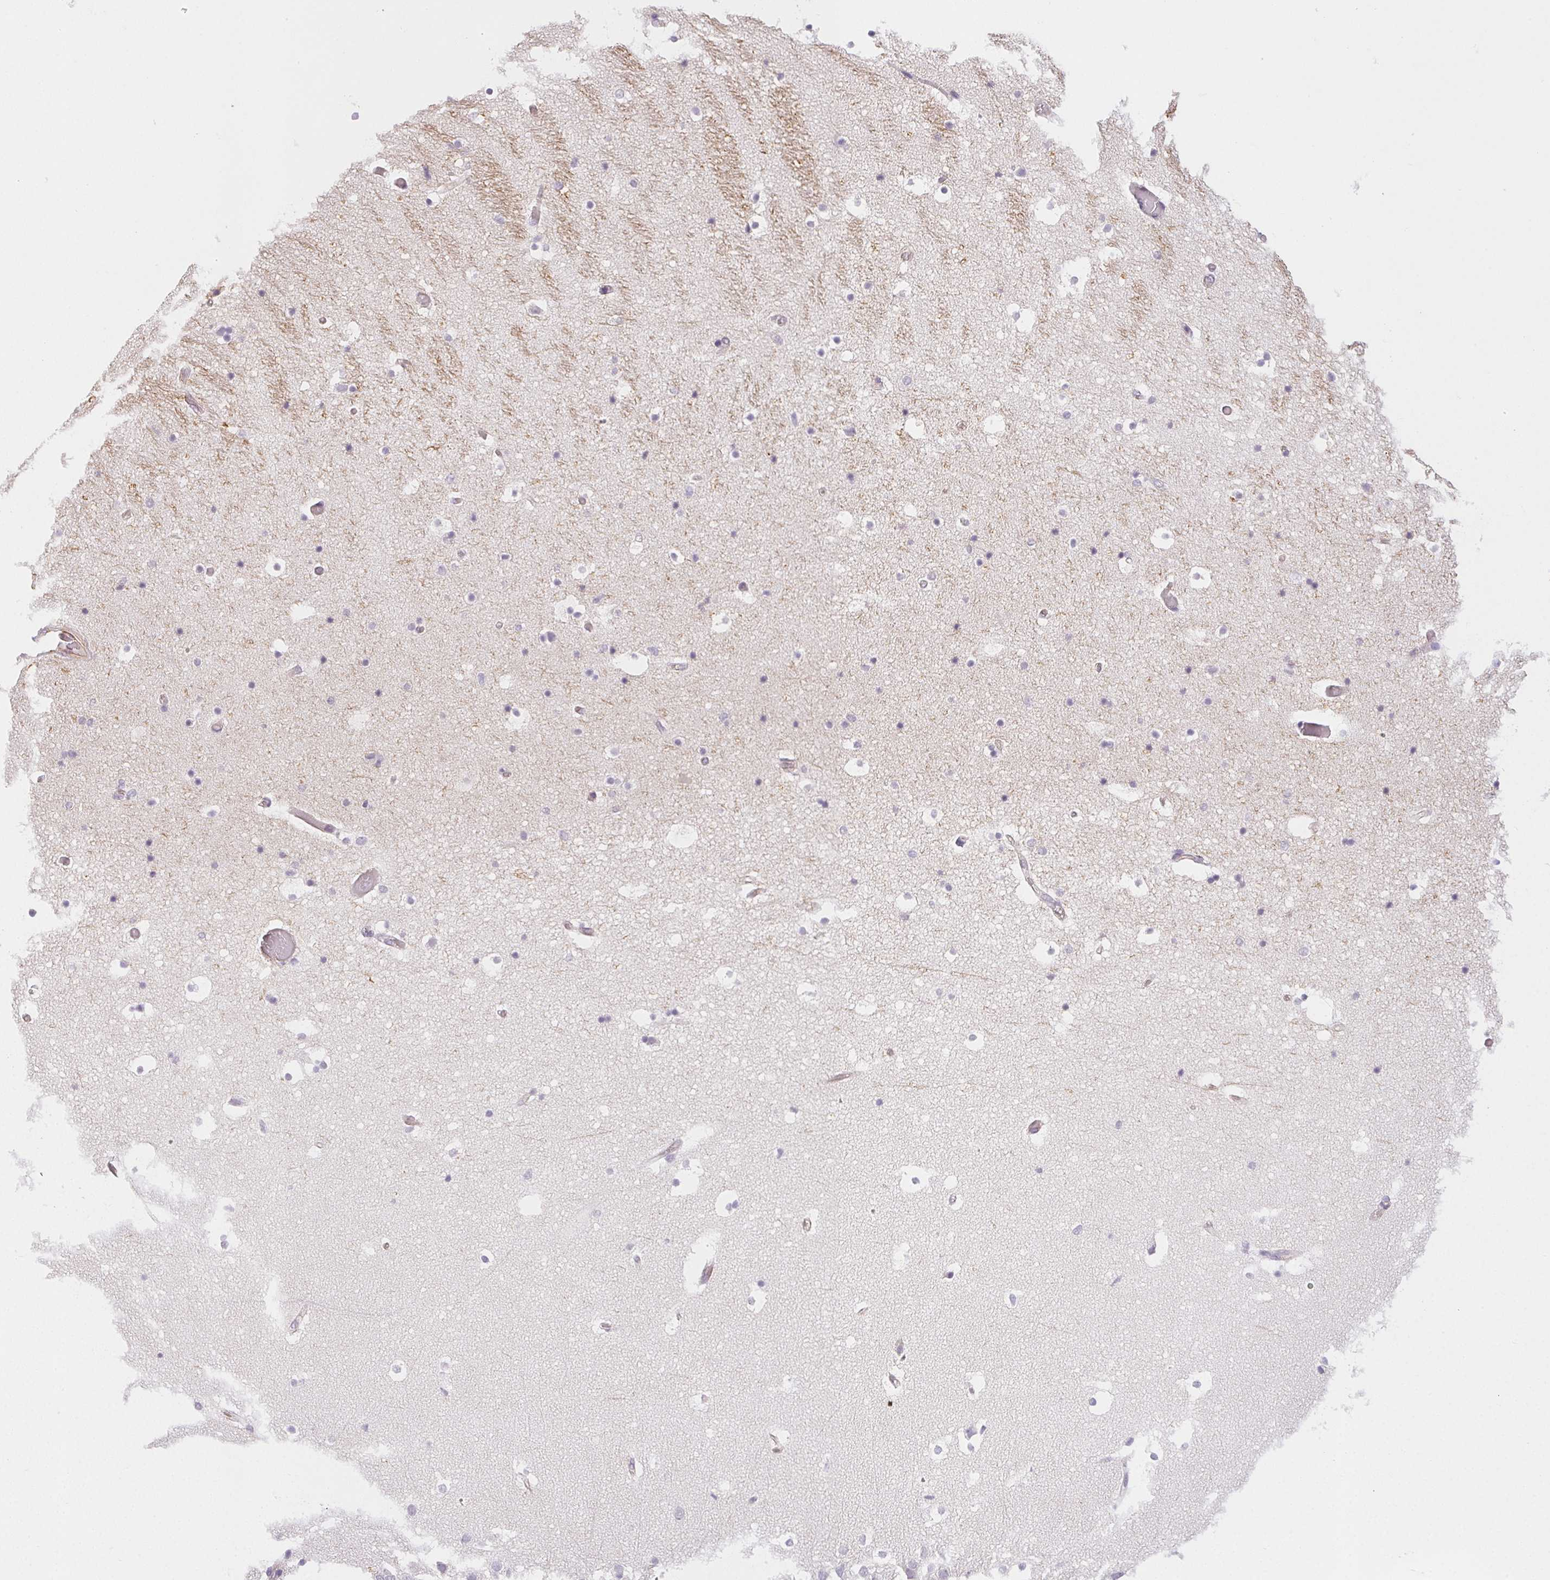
{"staining": {"intensity": "negative", "quantity": "none", "location": "none"}, "tissue": "hippocampus", "cell_type": "Glial cells", "image_type": "normal", "snomed": [{"axis": "morphology", "description": "Normal tissue, NOS"}, {"axis": "topography", "description": "Hippocampus"}], "caption": "Immunohistochemistry (IHC) histopathology image of benign hippocampus: hippocampus stained with DAB (3,3'-diaminobenzidine) shows no significant protein positivity in glial cells.", "gene": "CSN1S1", "patient": {"sex": "male", "age": 26}}